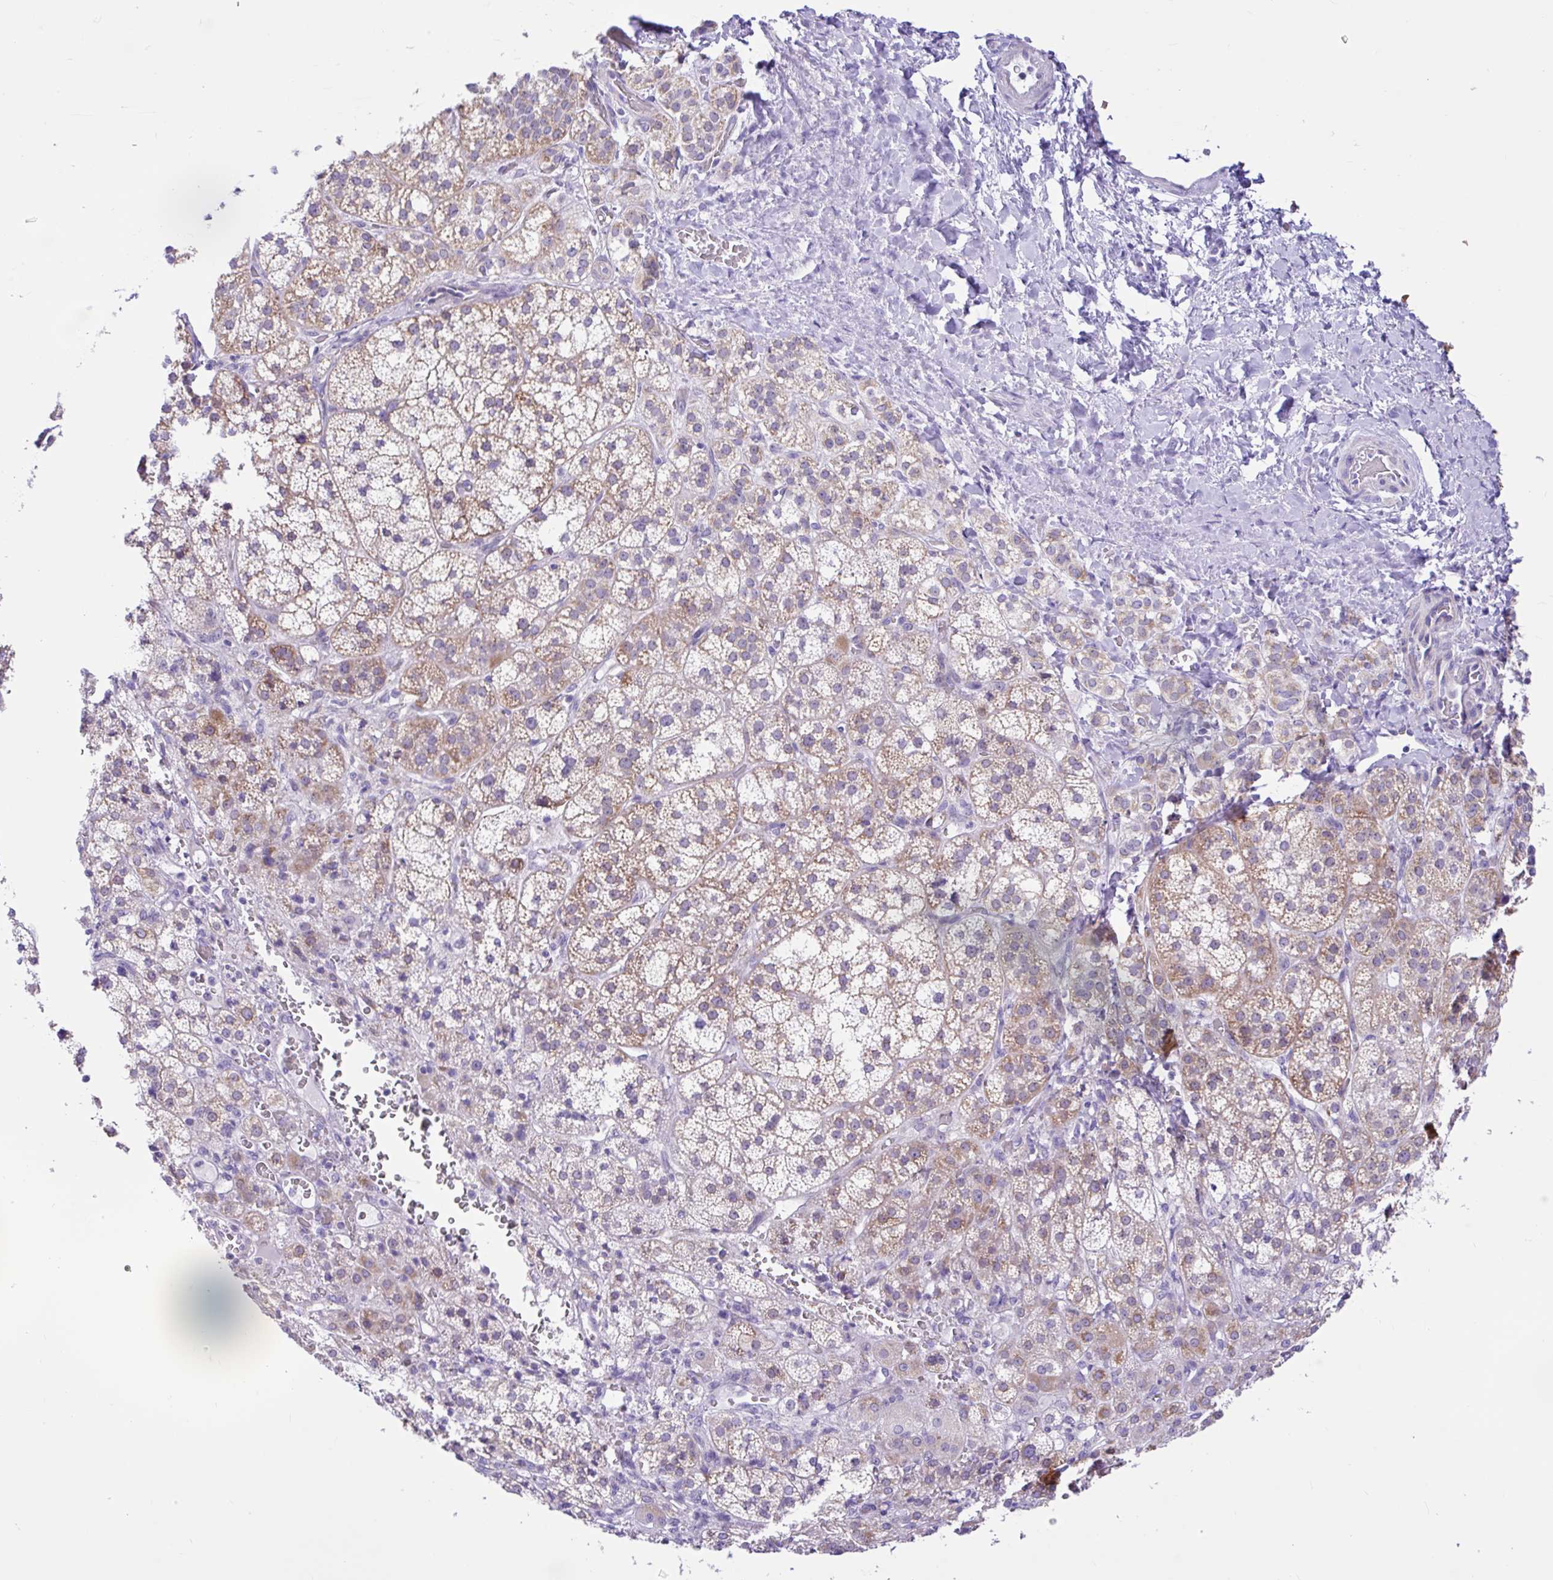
{"staining": {"intensity": "moderate", "quantity": "25%-75%", "location": "cytoplasmic/membranous"}, "tissue": "adrenal gland", "cell_type": "Glandular cells", "image_type": "normal", "snomed": [{"axis": "morphology", "description": "Normal tissue, NOS"}, {"axis": "topography", "description": "Adrenal gland"}], "caption": "Adrenal gland stained with DAB (3,3'-diaminobenzidine) immunohistochemistry (IHC) shows medium levels of moderate cytoplasmic/membranous expression in approximately 25%-75% of glandular cells. Ihc stains the protein in brown and the nuclei are stained blue.", "gene": "NDUFS2", "patient": {"sex": "female", "age": 60}}